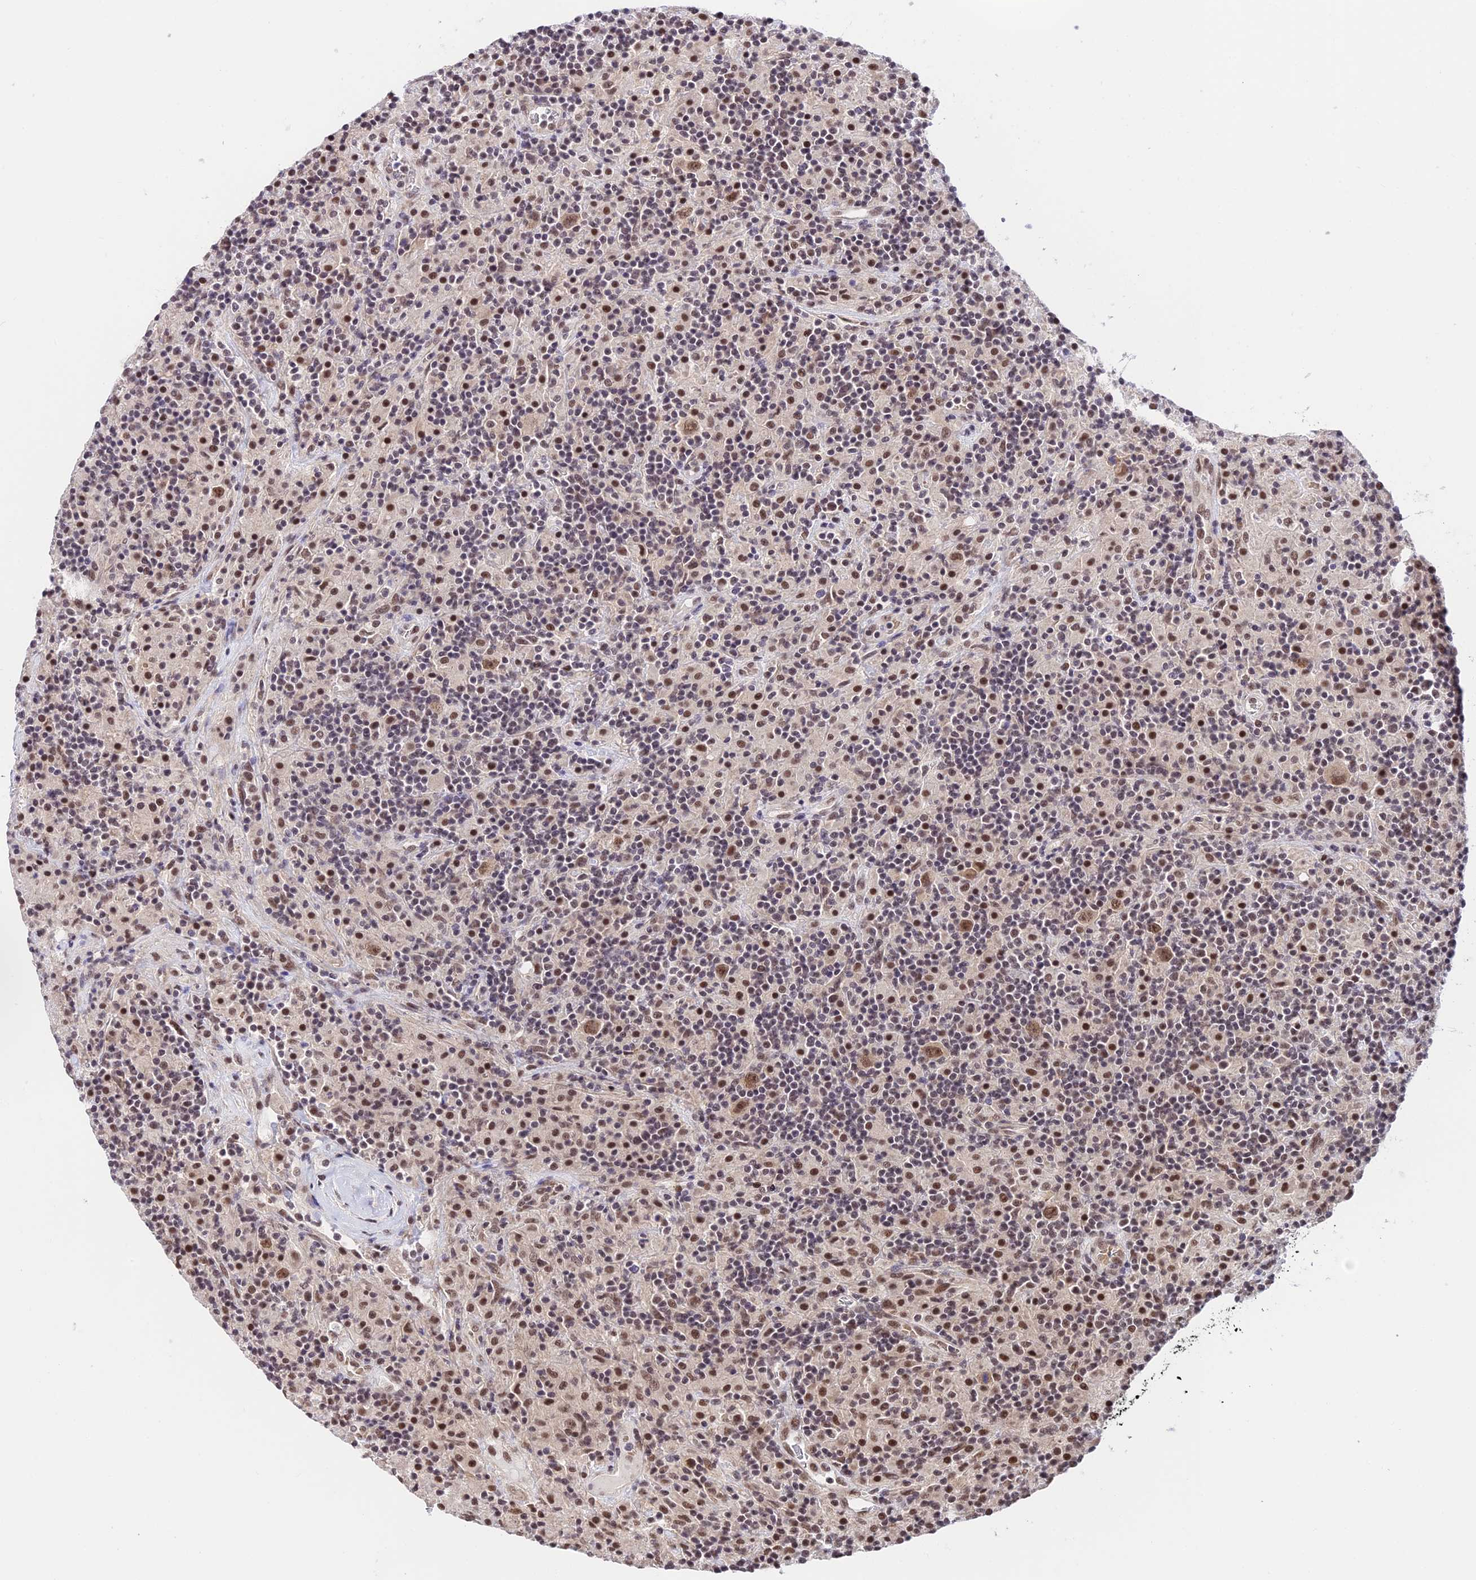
{"staining": {"intensity": "moderate", "quantity": ">75%", "location": "nuclear"}, "tissue": "lymphoma", "cell_type": "Tumor cells", "image_type": "cancer", "snomed": [{"axis": "morphology", "description": "Hodgkin's disease, NOS"}, {"axis": "topography", "description": "Lymph node"}], "caption": "A micrograph of human lymphoma stained for a protein exhibits moderate nuclear brown staining in tumor cells. Using DAB (brown) and hematoxylin (blue) stains, captured at high magnification using brightfield microscopy.", "gene": "RBM42", "patient": {"sex": "male", "age": 70}}